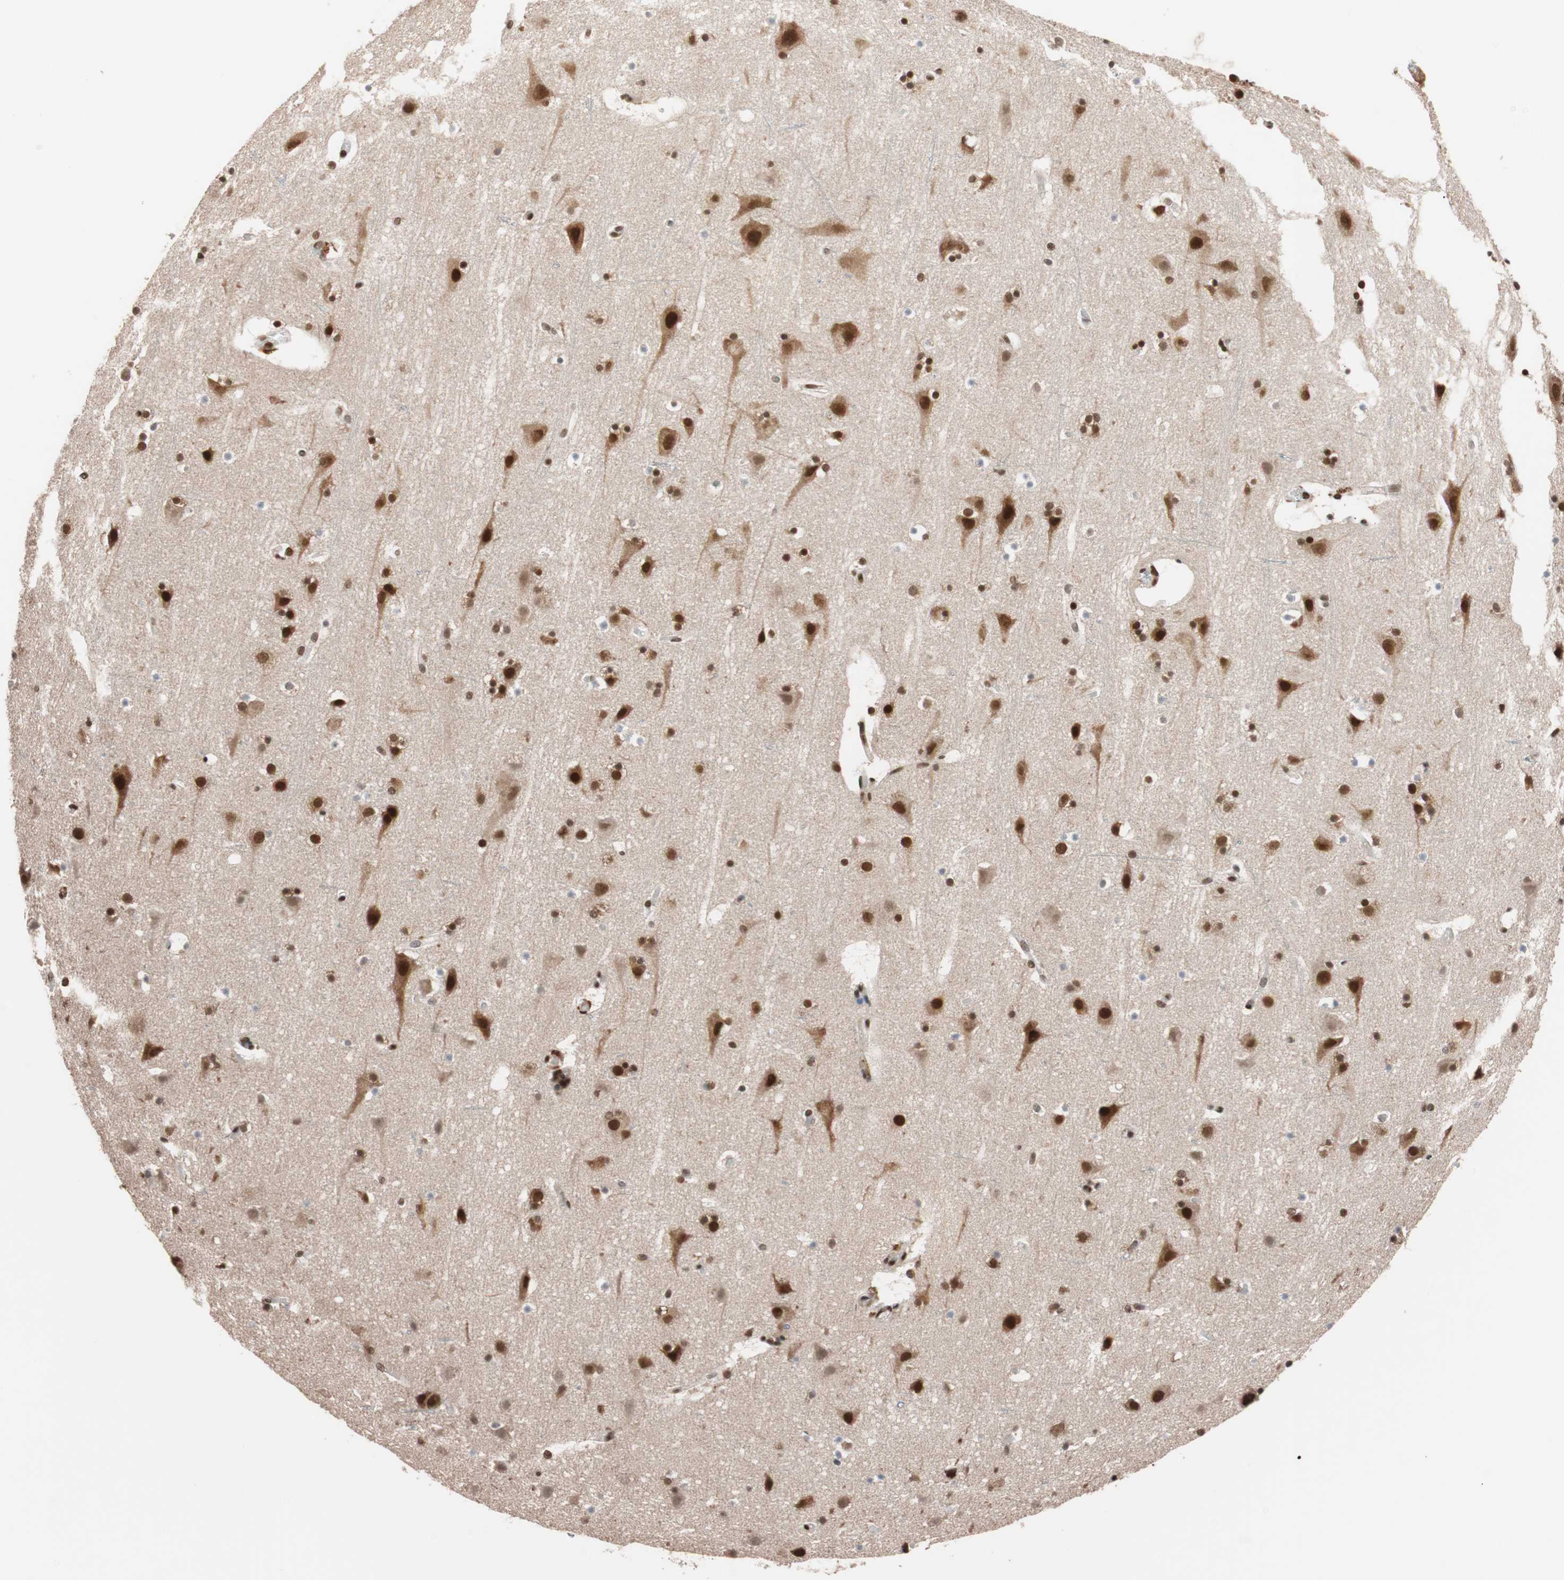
{"staining": {"intensity": "moderate", "quantity": "25%-75%", "location": "nuclear"}, "tissue": "cerebral cortex", "cell_type": "Endothelial cells", "image_type": "normal", "snomed": [{"axis": "morphology", "description": "Normal tissue, NOS"}, {"axis": "topography", "description": "Cerebral cortex"}], "caption": "Human cerebral cortex stained for a protein (brown) exhibits moderate nuclear positive expression in about 25%-75% of endothelial cells.", "gene": "CHAMP1", "patient": {"sex": "male", "age": 45}}